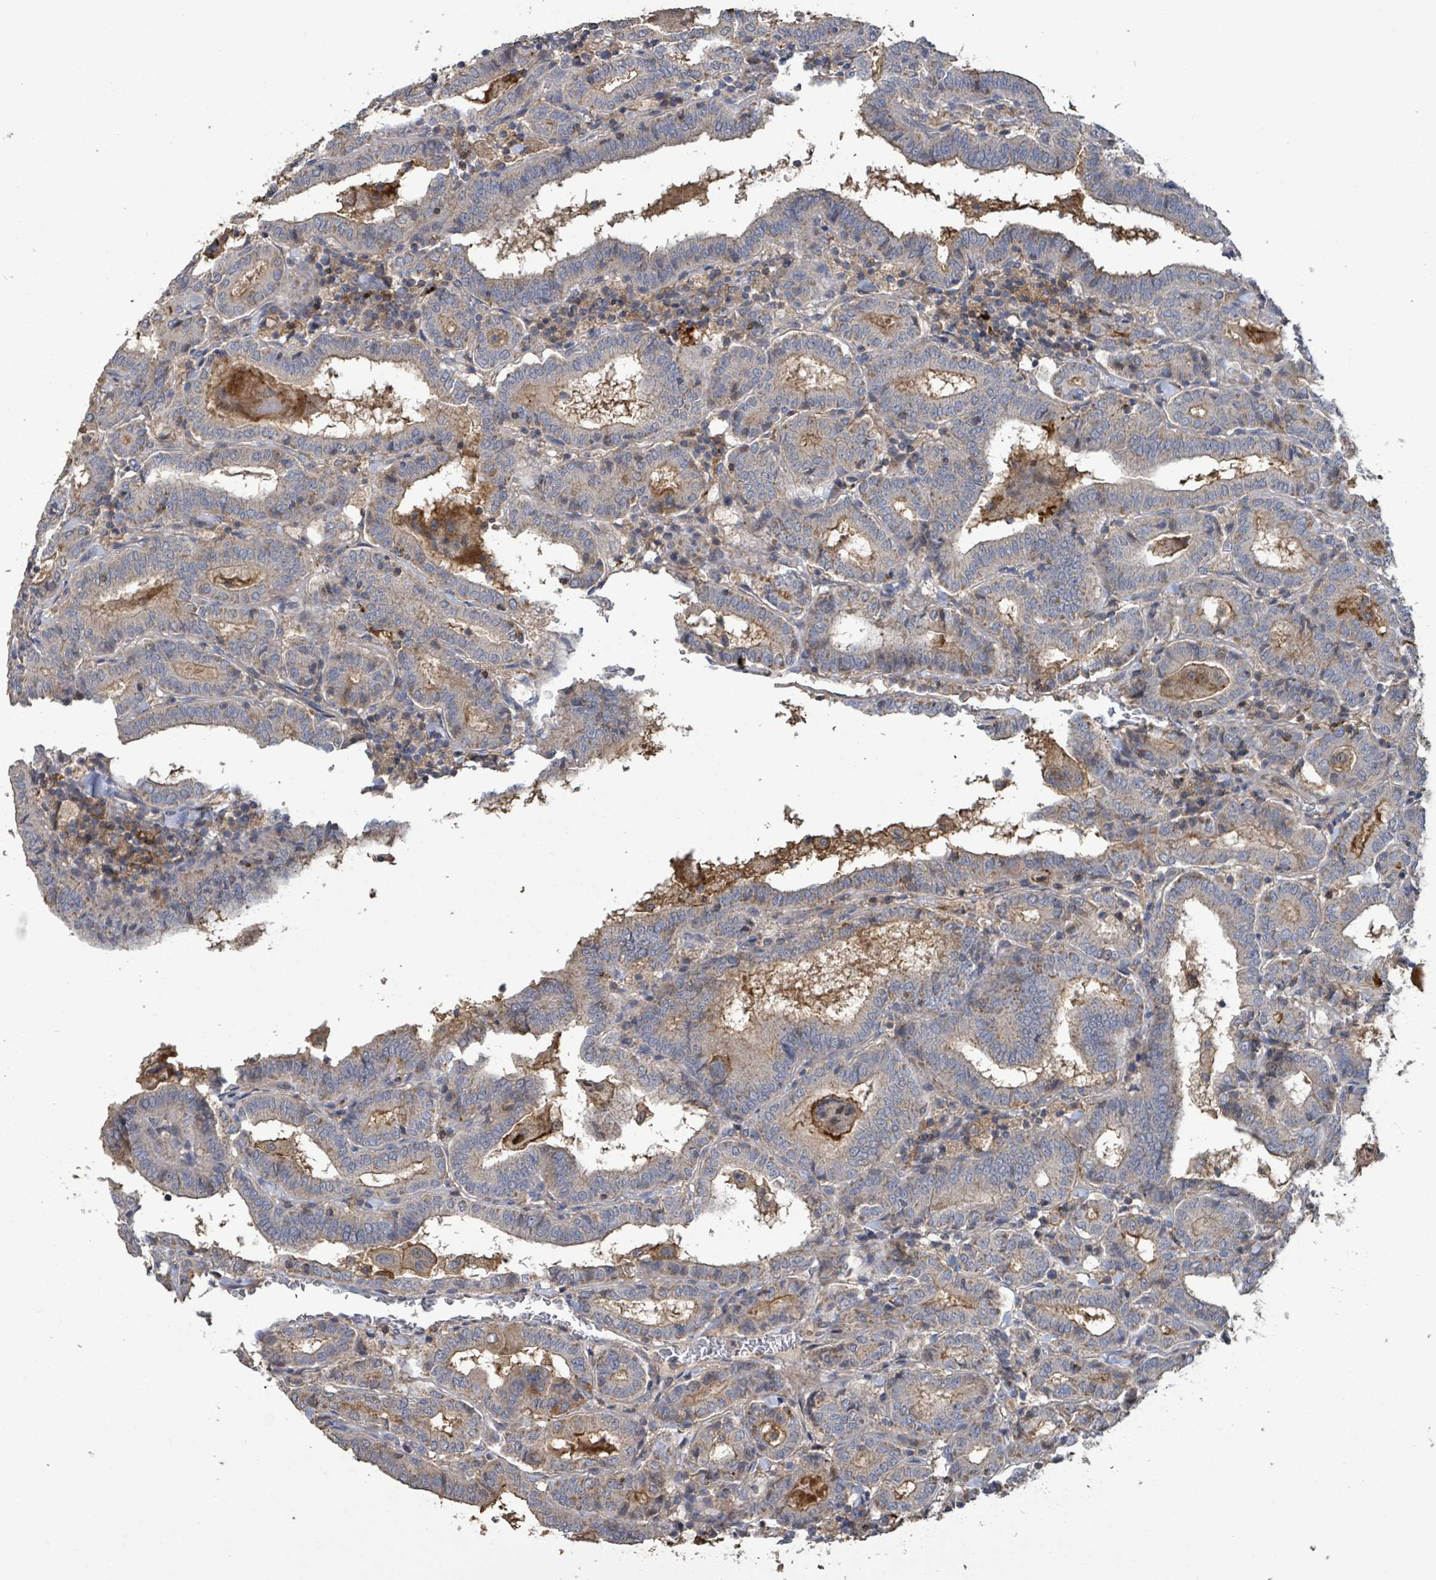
{"staining": {"intensity": "moderate", "quantity": "25%-75%", "location": "cytoplasmic/membranous"}, "tissue": "thyroid cancer", "cell_type": "Tumor cells", "image_type": "cancer", "snomed": [{"axis": "morphology", "description": "Papillary adenocarcinoma, NOS"}, {"axis": "topography", "description": "Thyroid gland"}], "caption": "Moderate cytoplasmic/membranous staining is seen in about 25%-75% of tumor cells in thyroid cancer (papillary adenocarcinoma). (DAB = brown stain, brightfield microscopy at high magnification).", "gene": "PLAAT1", "patient": {"sex": "female", "age": 72}}